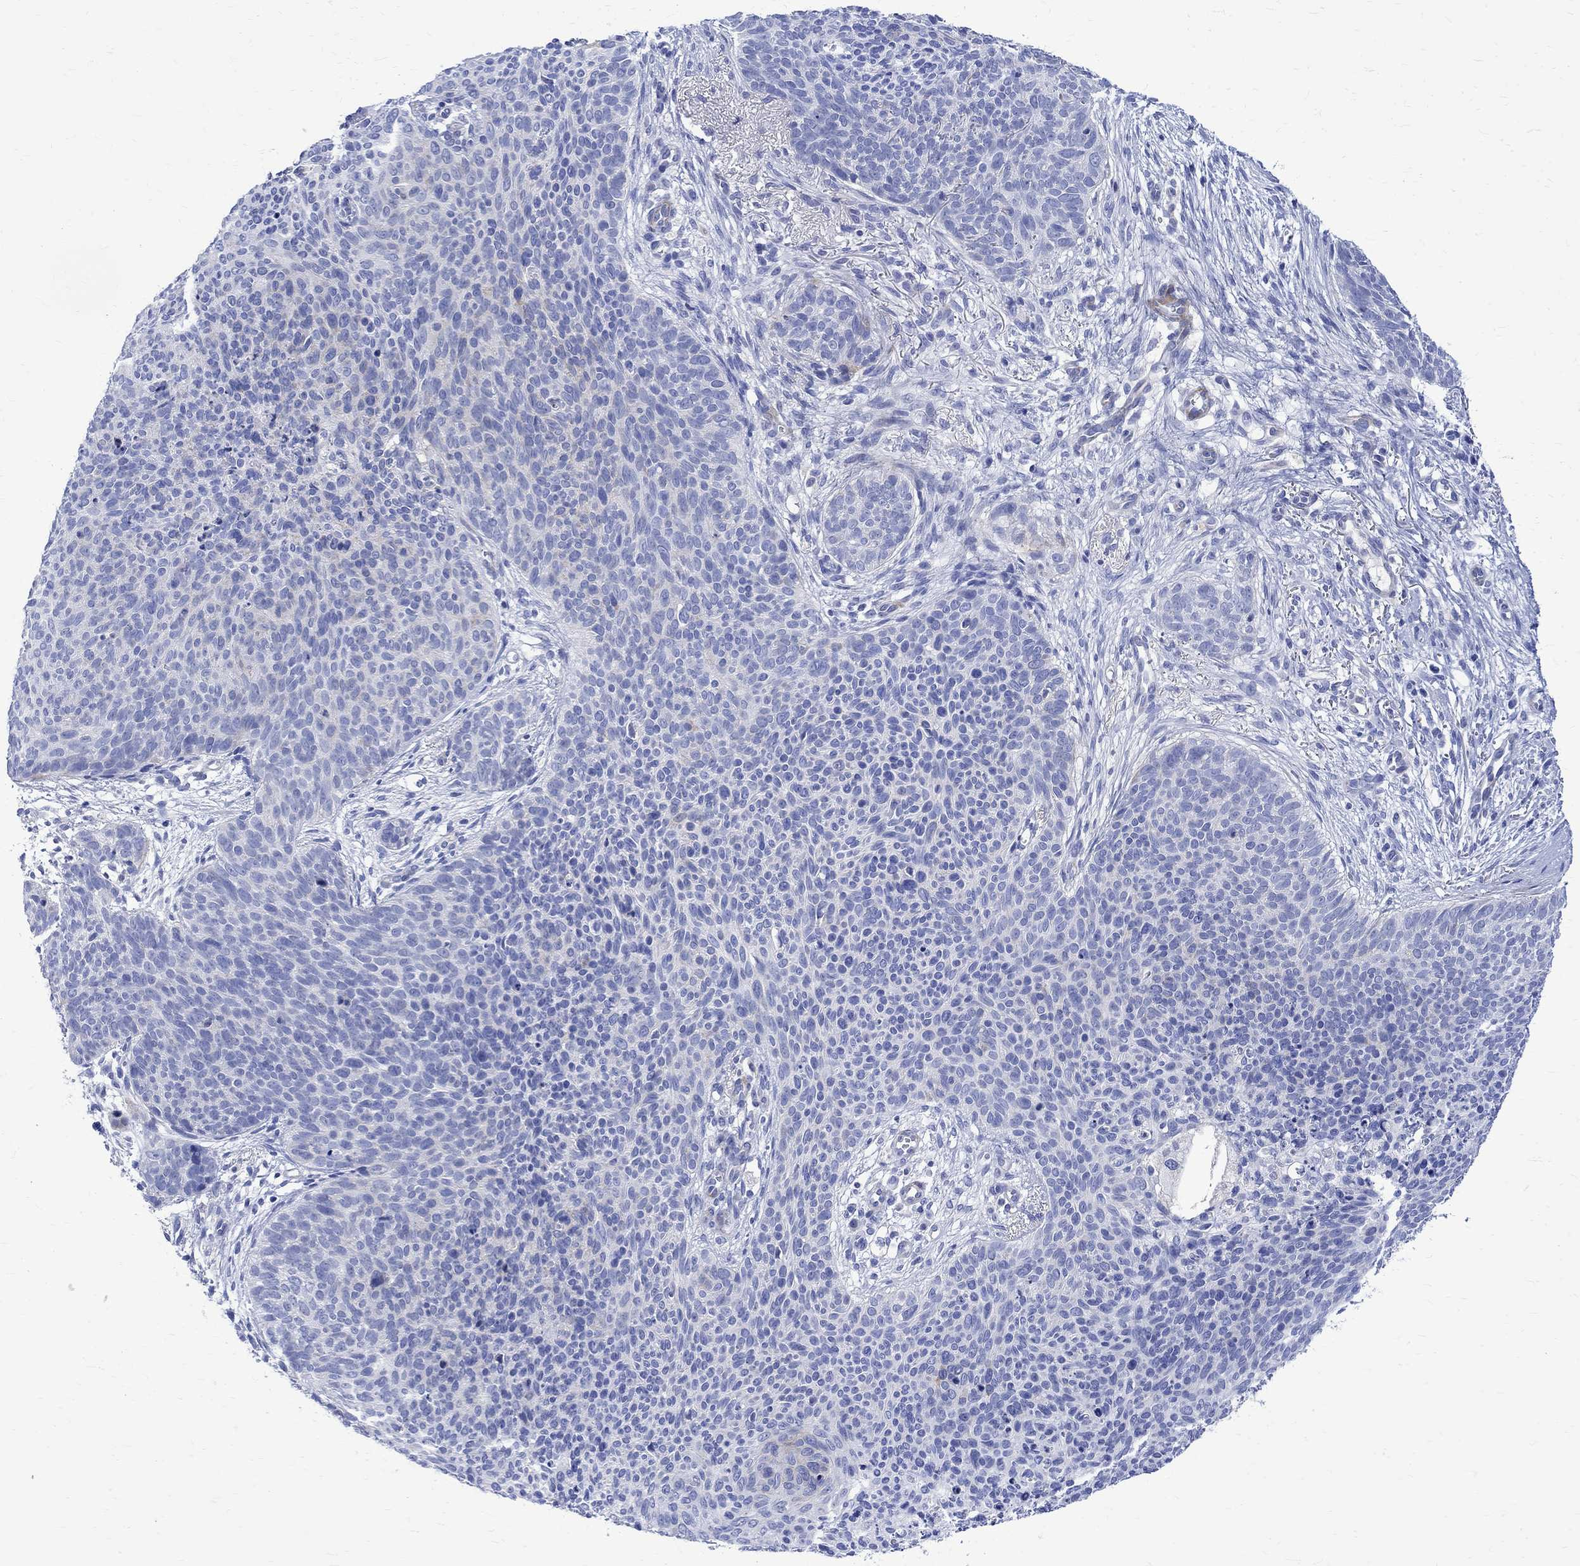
{"staining": {"intensity": "negative", "quantity": "none", "location": "none"}, "tissue": "skin cancer", "cell_type": "Tumor cells", "image_type": "cancer", "snomed": [{"axis": "morphology", "description": "Basal cell carcinoma"}, {"axis": "topography", "description": "Skin"}], "caption": "Tumor cells show no significant positivity in skin basal cell carcinoma.", "gene": "PARVB", "patient": {"sex": "male", "age": 64}}